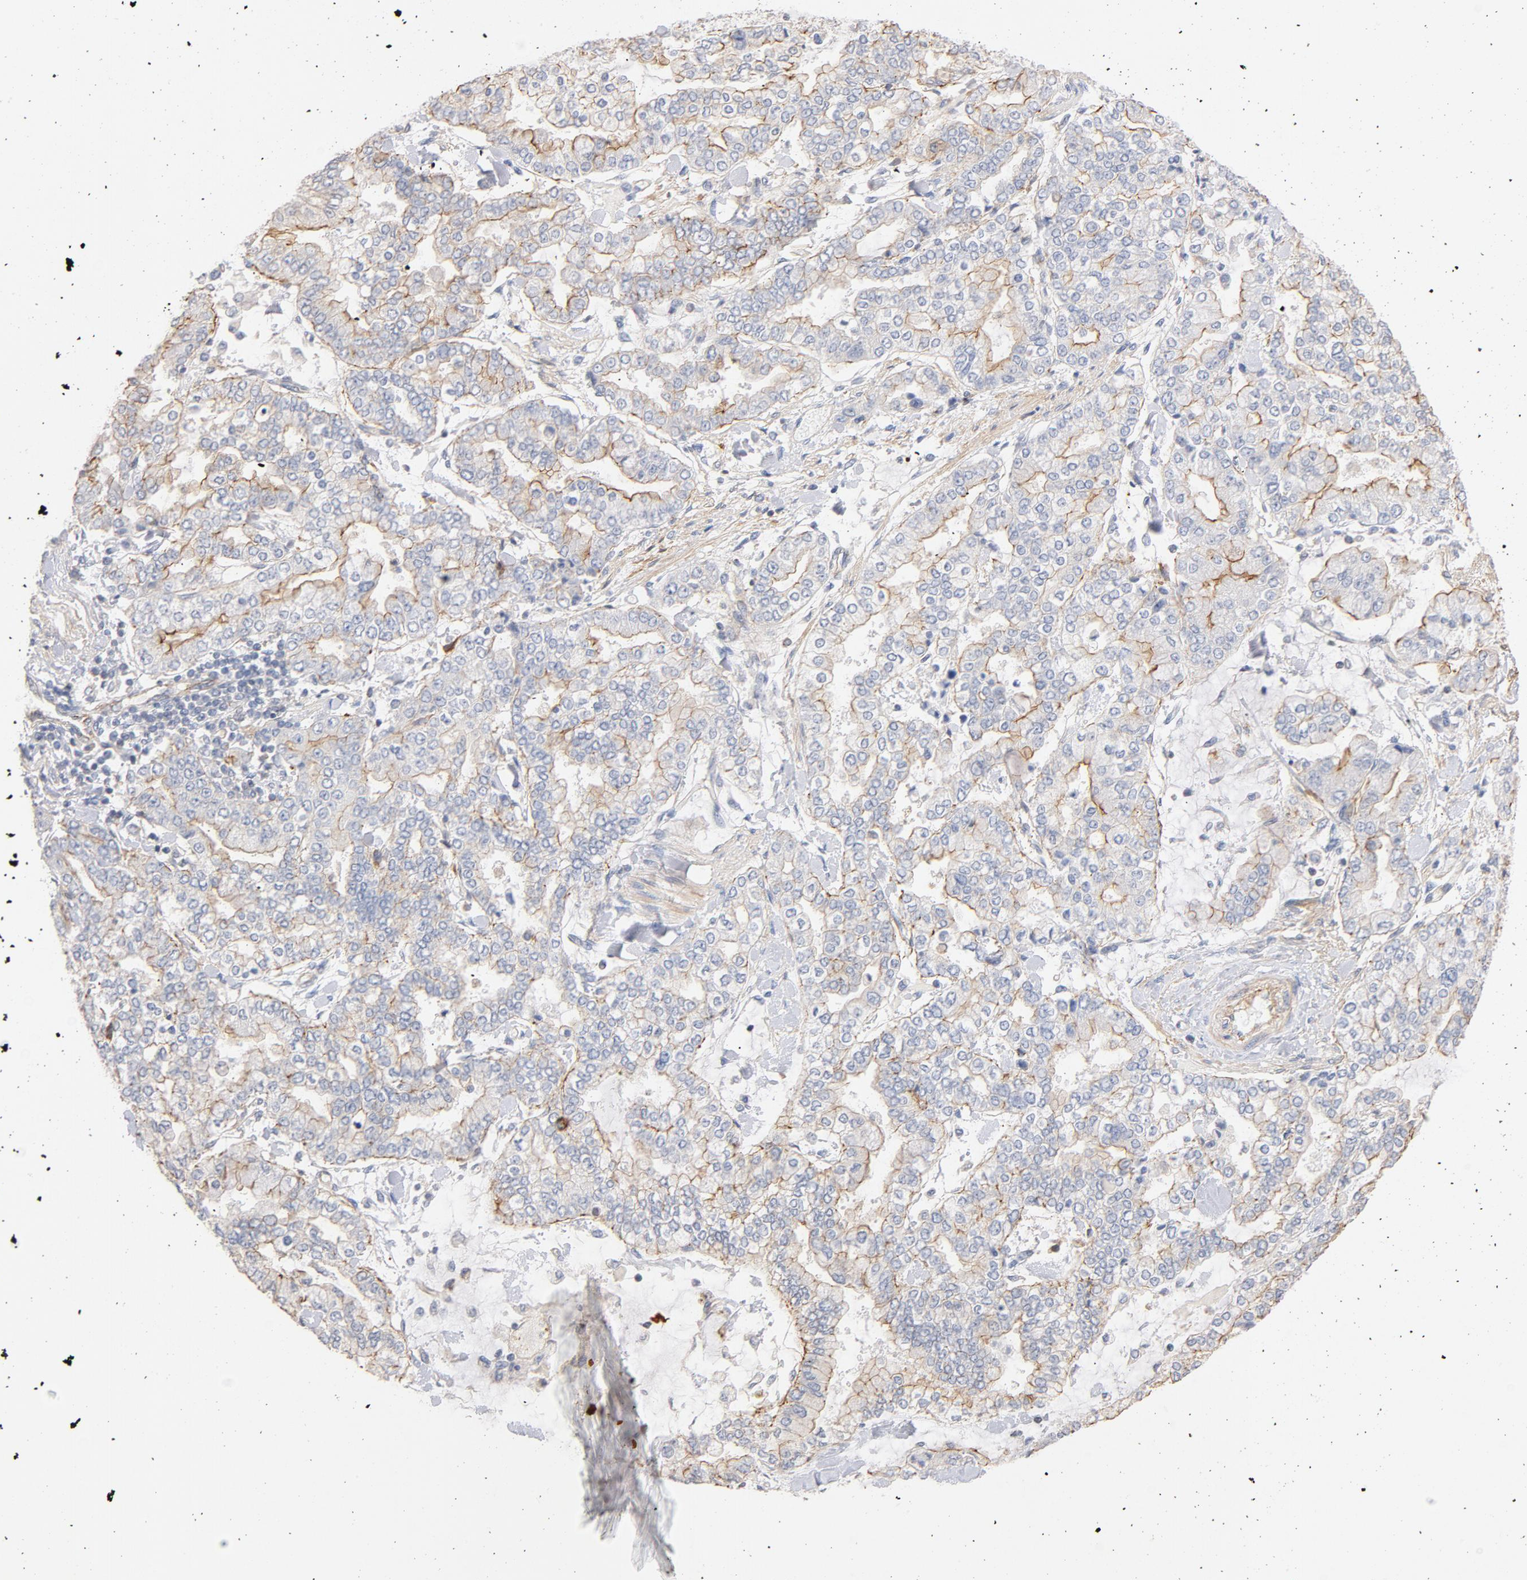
{"staining": {"intensity": "moderate", "quantity": ">75%", "location": "cytoplasmic/membranous"}, "tissue": "stomach cancer", "cell_type": "Tumor cells", "image_type": "cancer", "snomed": [{"axis": "morphology", "description": "Normal tissue, NOS"}, {"axis": "morphology", "description": "Adenocarcinoma, NOS"}, {"axis": "topography", "description": "Stomach, upper"}, {"axis": "topography", "description": "Stomach"}], "caption": "High-magnification brightfield microscopy of stomach cancer (adenocarcinoma) stained with DAB (brown) and counterstained with hematoxylin (blue). tumor cells exhibit moderate cytoplasmic/membranous staining is present in approximately>75% of cells.", "gene": "STRN3", "patient": {"sex": "male", "age": 76}}